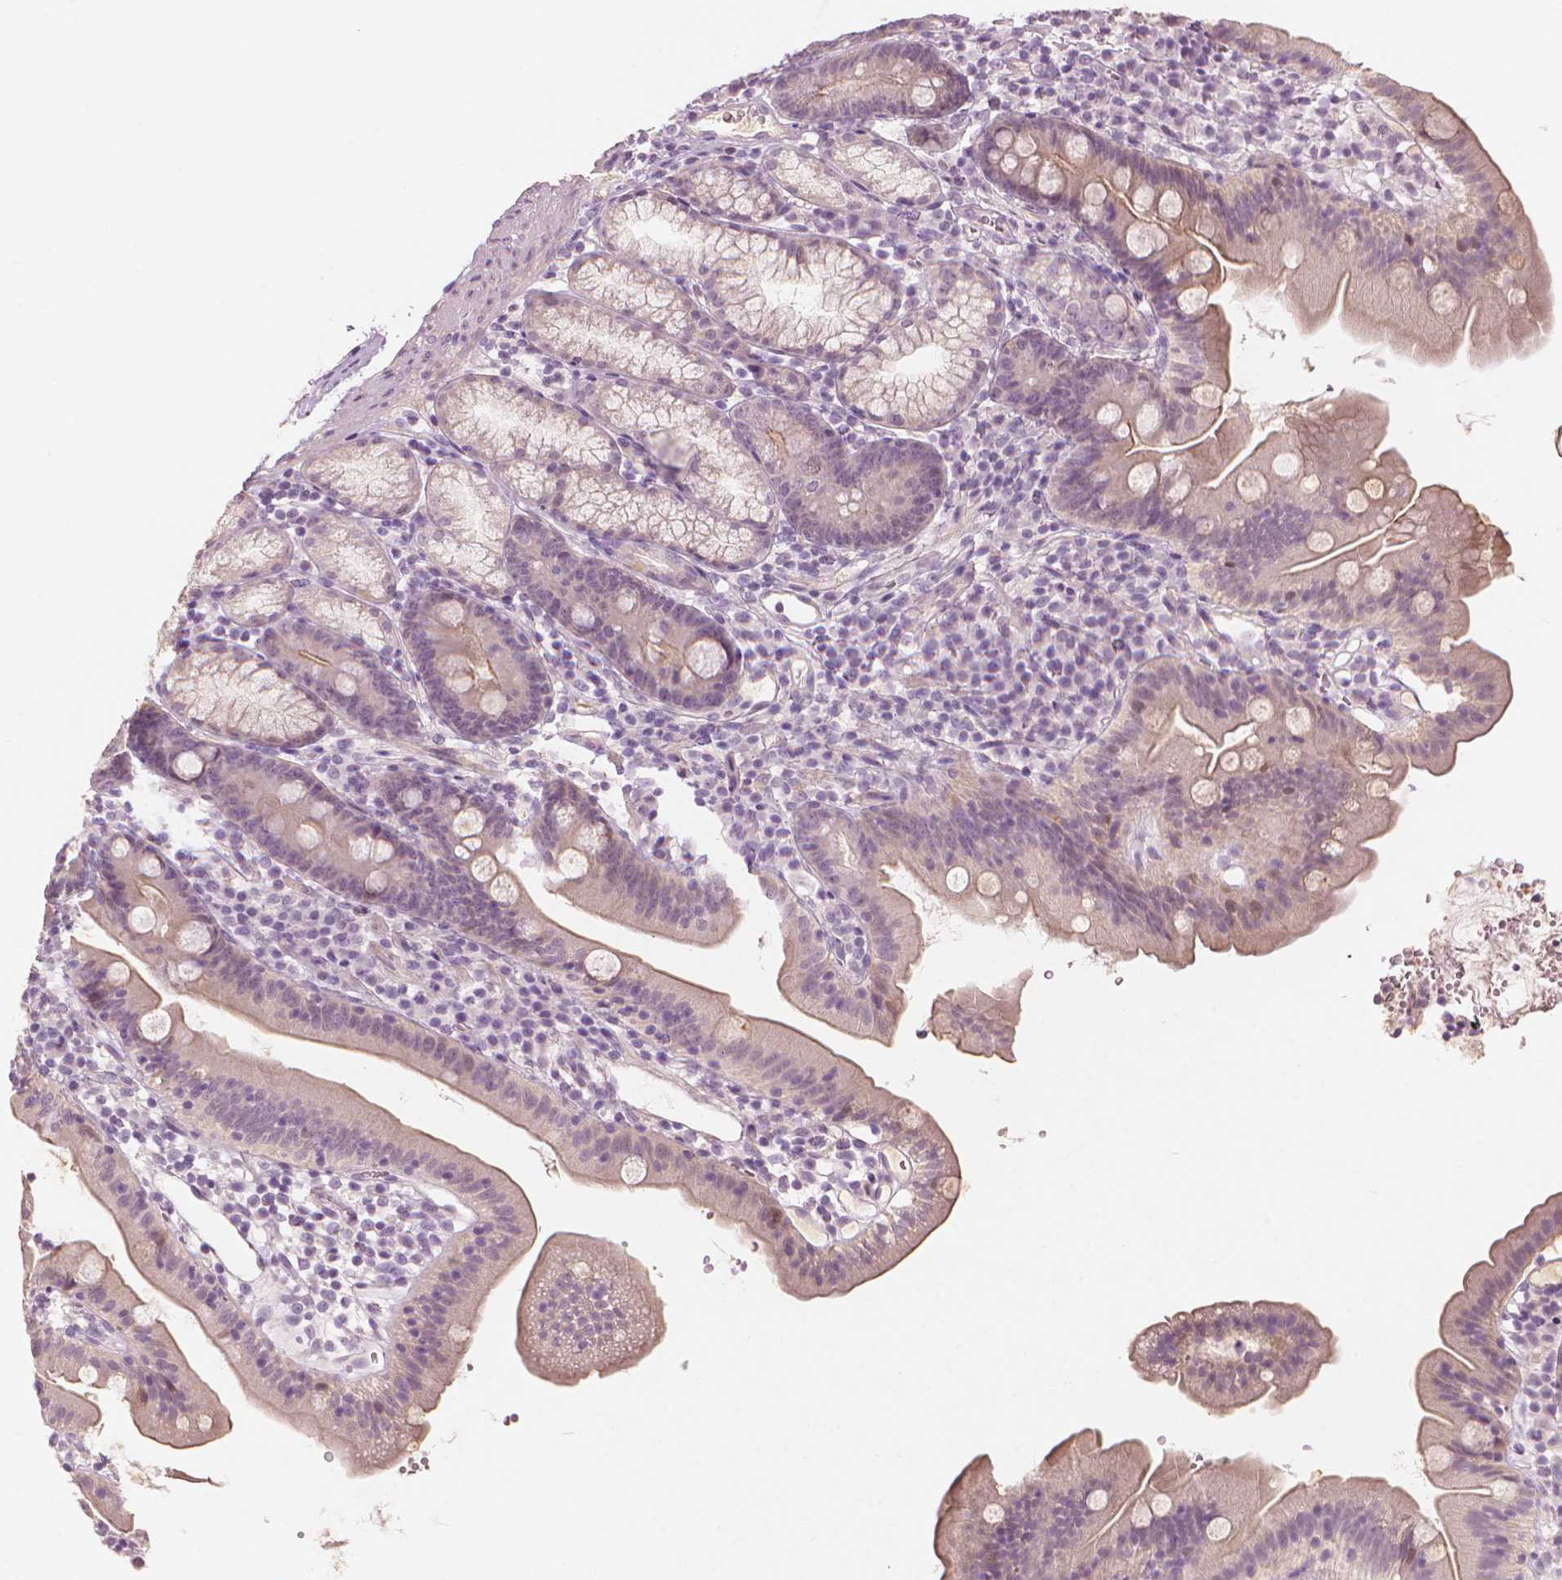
{"staining": {"intensity": "weak", "quantity": "25%-75%", "location": "cytoplasmic/membranous"}, "tissue": "duodenum", "cell_type": "Glandular cells", "image_type": "normal", "snomed": [{"axis": "morphology", "description": "Normal tissue, NOS"}, {"axis": "topography", "description": "Duodenum"}], "caption": "DAB immunohistochemical staining of normal human duodenum demonstrates weak cytoplasmic/membranous protein staining in about 25%-75% of glandular cells. (Stains: DAB (3,3'-diaminobenzidine) in brown, nuclei in blue, Microscopy: brightfield microscopy at high magnification).", "gene": "SAXO2", "patient": {"sex": "female", "age": 67}}